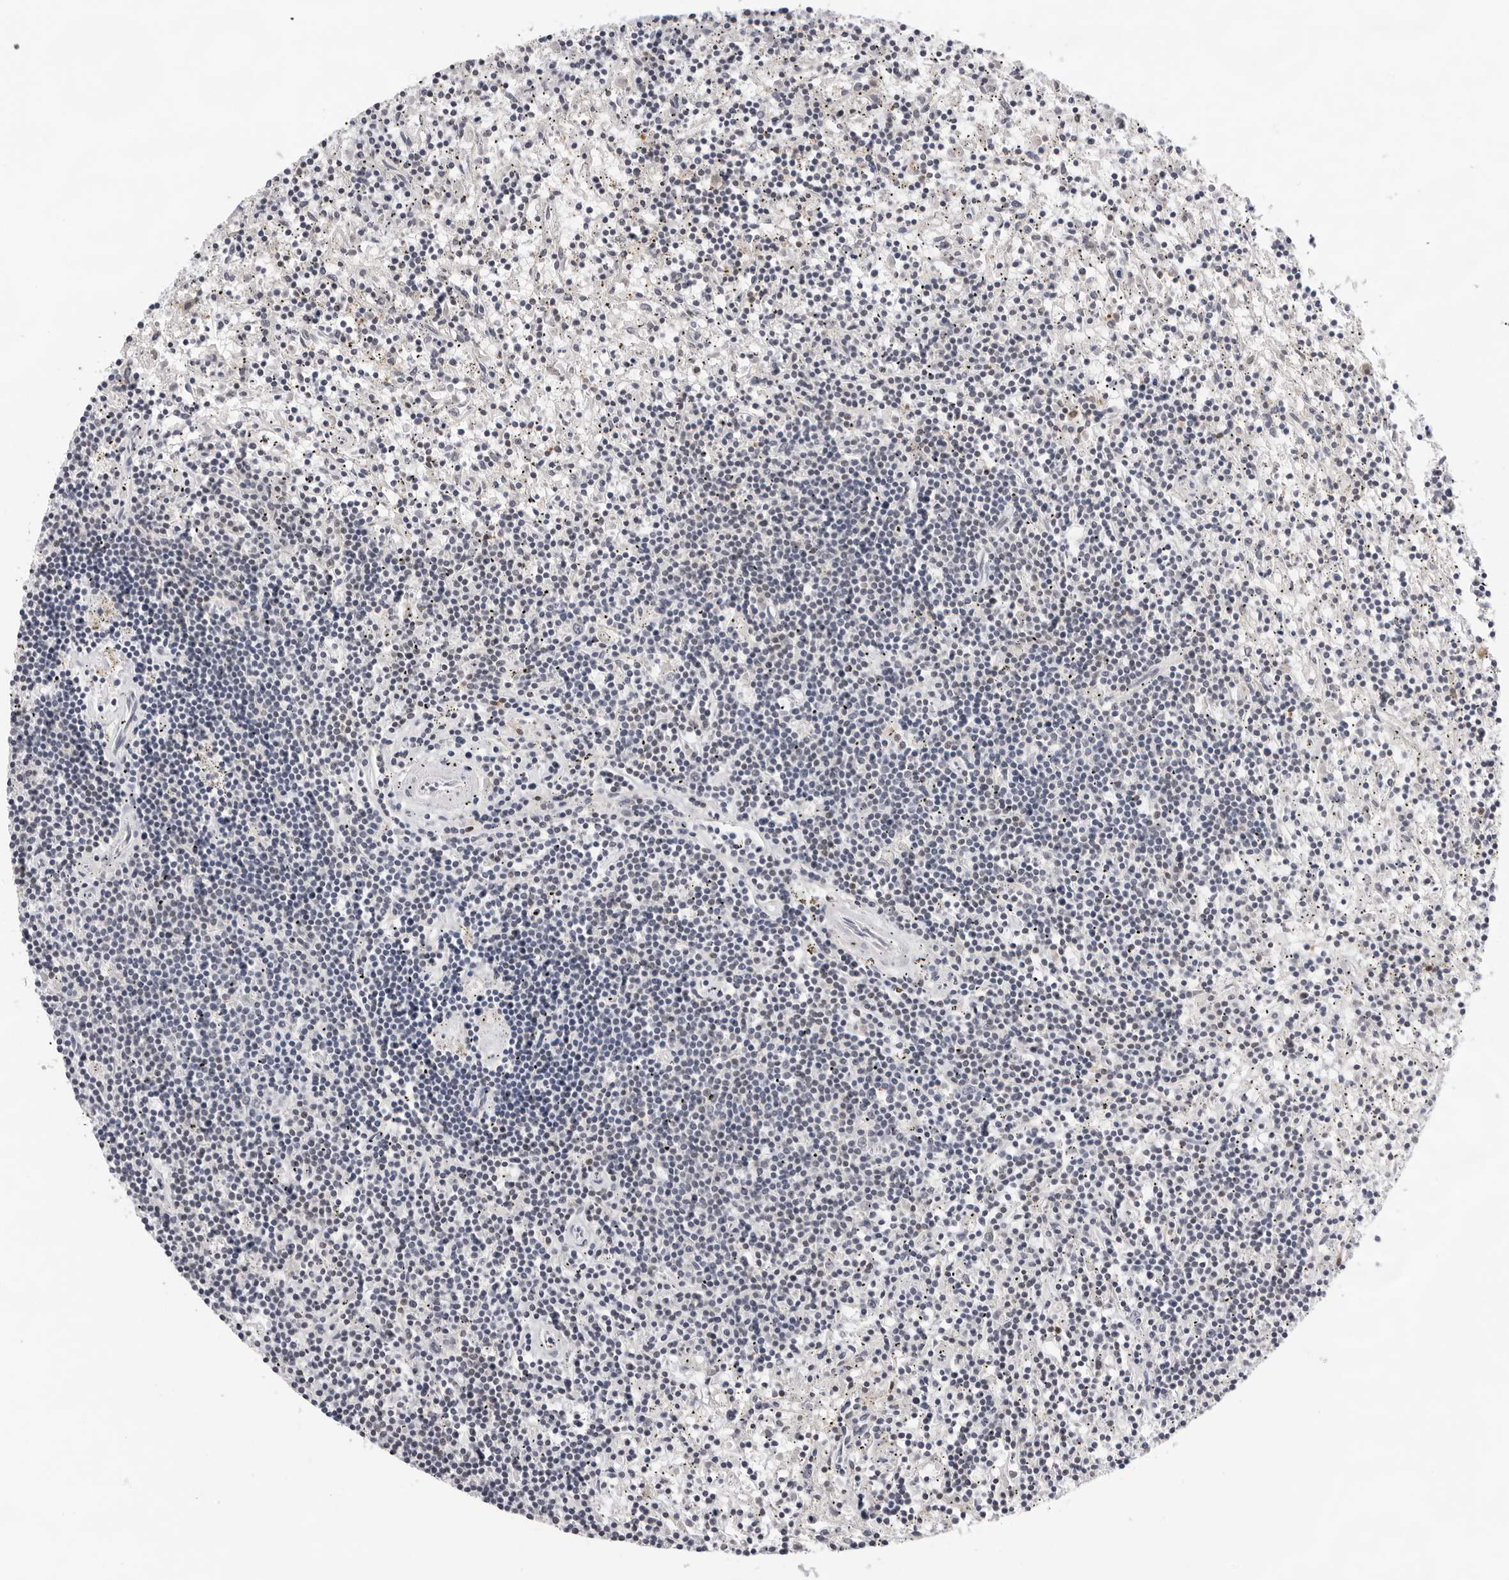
{"staining": {"intensity": "negative", "quantity": "none", "location": "none"}, "tissue": "lymphoma", "cell_type": "Tumor cells", "image_type": "cancer", "snomed": [{"axis": "morphology", "description": "Malignant lymphoma, non-Hodgkin's type, Low grade"}, {"axis": "topography", "description": "Spleen"}], "caption": "This is an immunohistochemistry histopathology image of human malignant lymphoma, non-Hodgkin's type (low-grade). There is no staining in tumor cells.", "gene": "OGG1", "patient": {"sex": "male", "age": 76}}